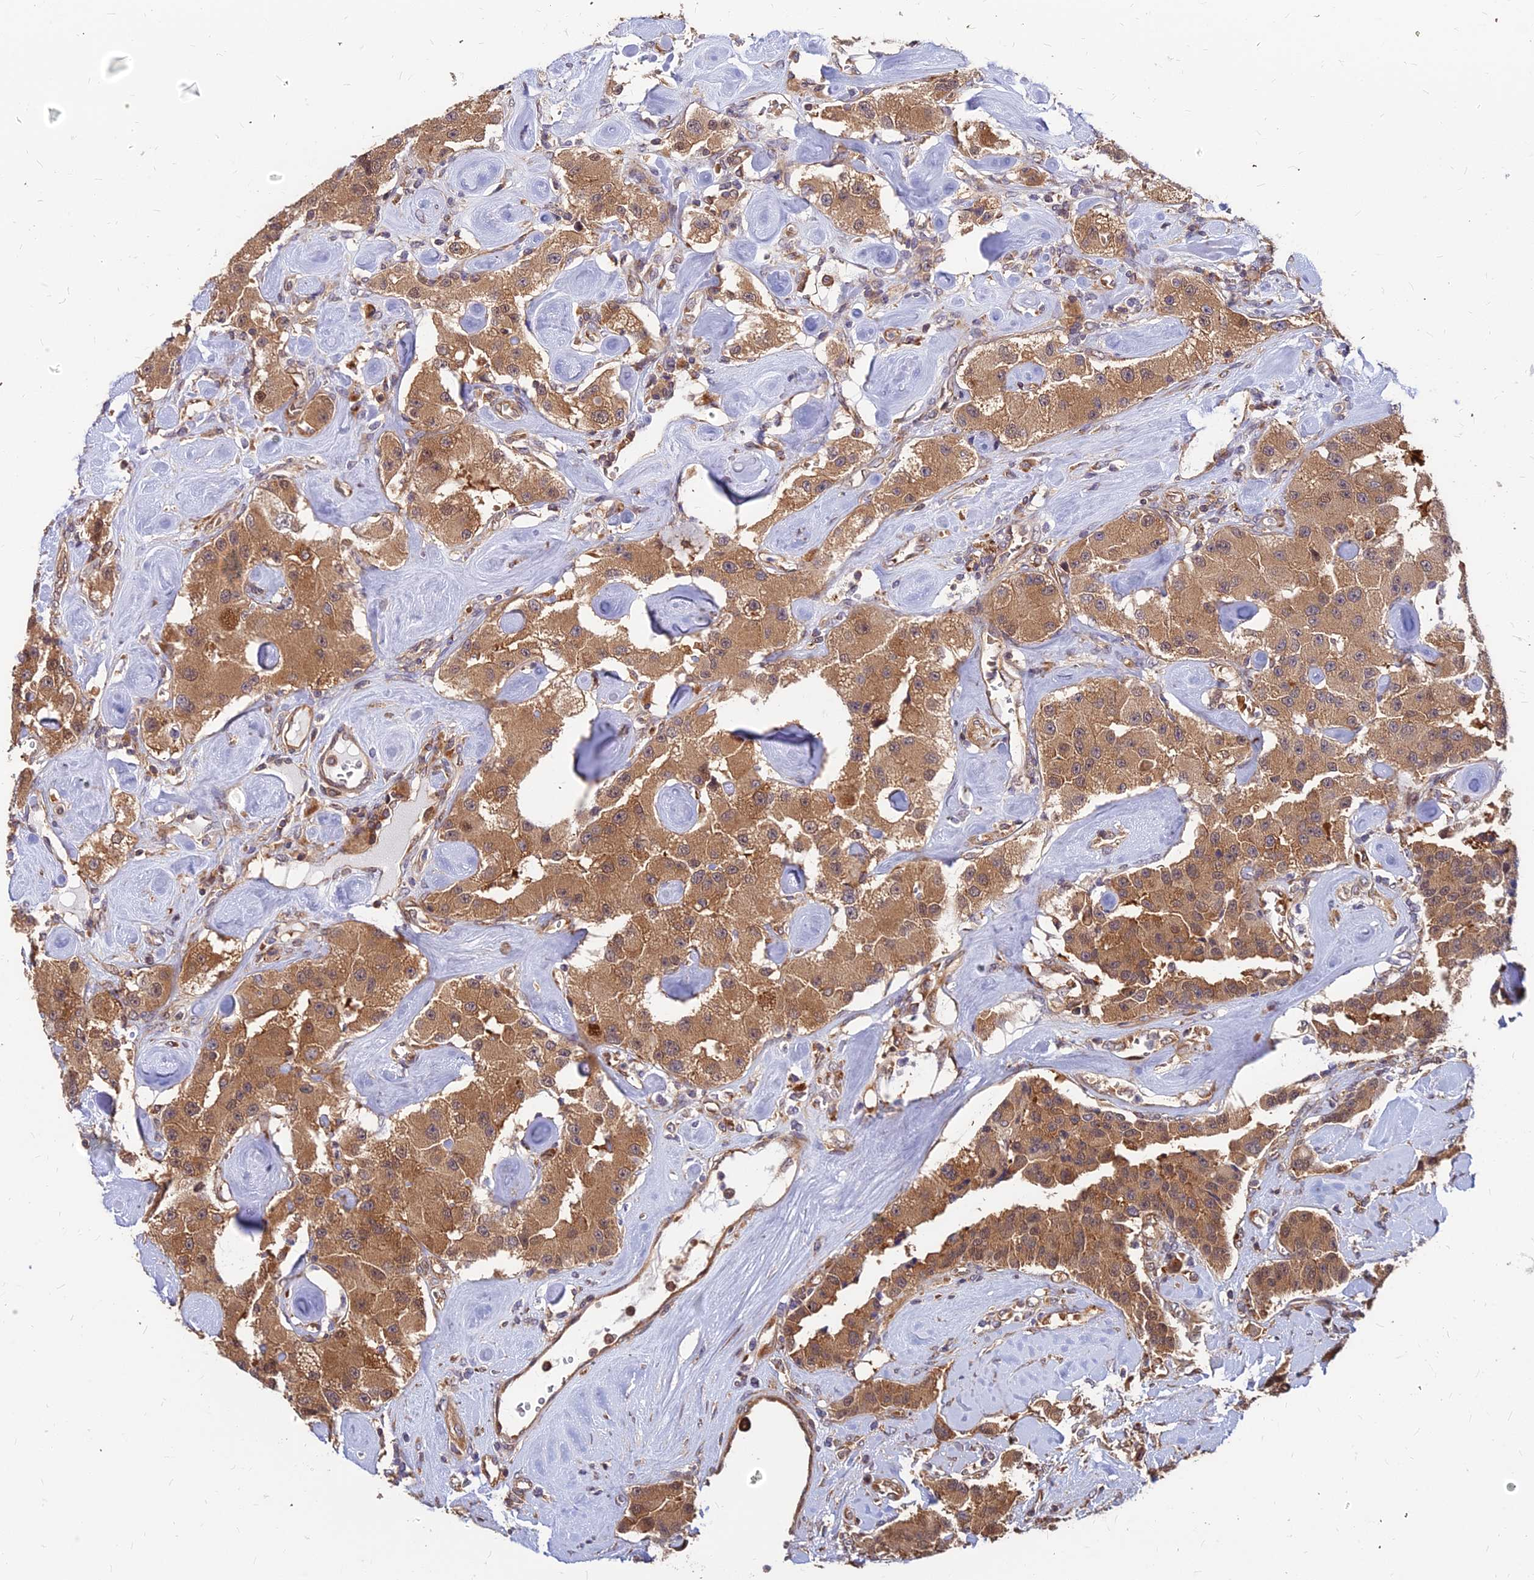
{"staining": {"intensity": "moderate", "quantity": ">75%", "location": "cytoplasmic/membranous"}, "tissue": "carcinoid", "cell_type": "Tumor cells", "image_type": "cancer", "snomed": [{"axis": "morphology", "description": "Carcinoid, malignant, NOS"}, {"axis": "topography", "description": "Pancreas"}], "caption": "Brown immunohistochemical staining in human carcinoid shows moderate cytoplasmic/membranous expression in approximately >75% of tumor cells.", "gene": "CCT6B", "patient": {"sex": "male", "age": 41}}